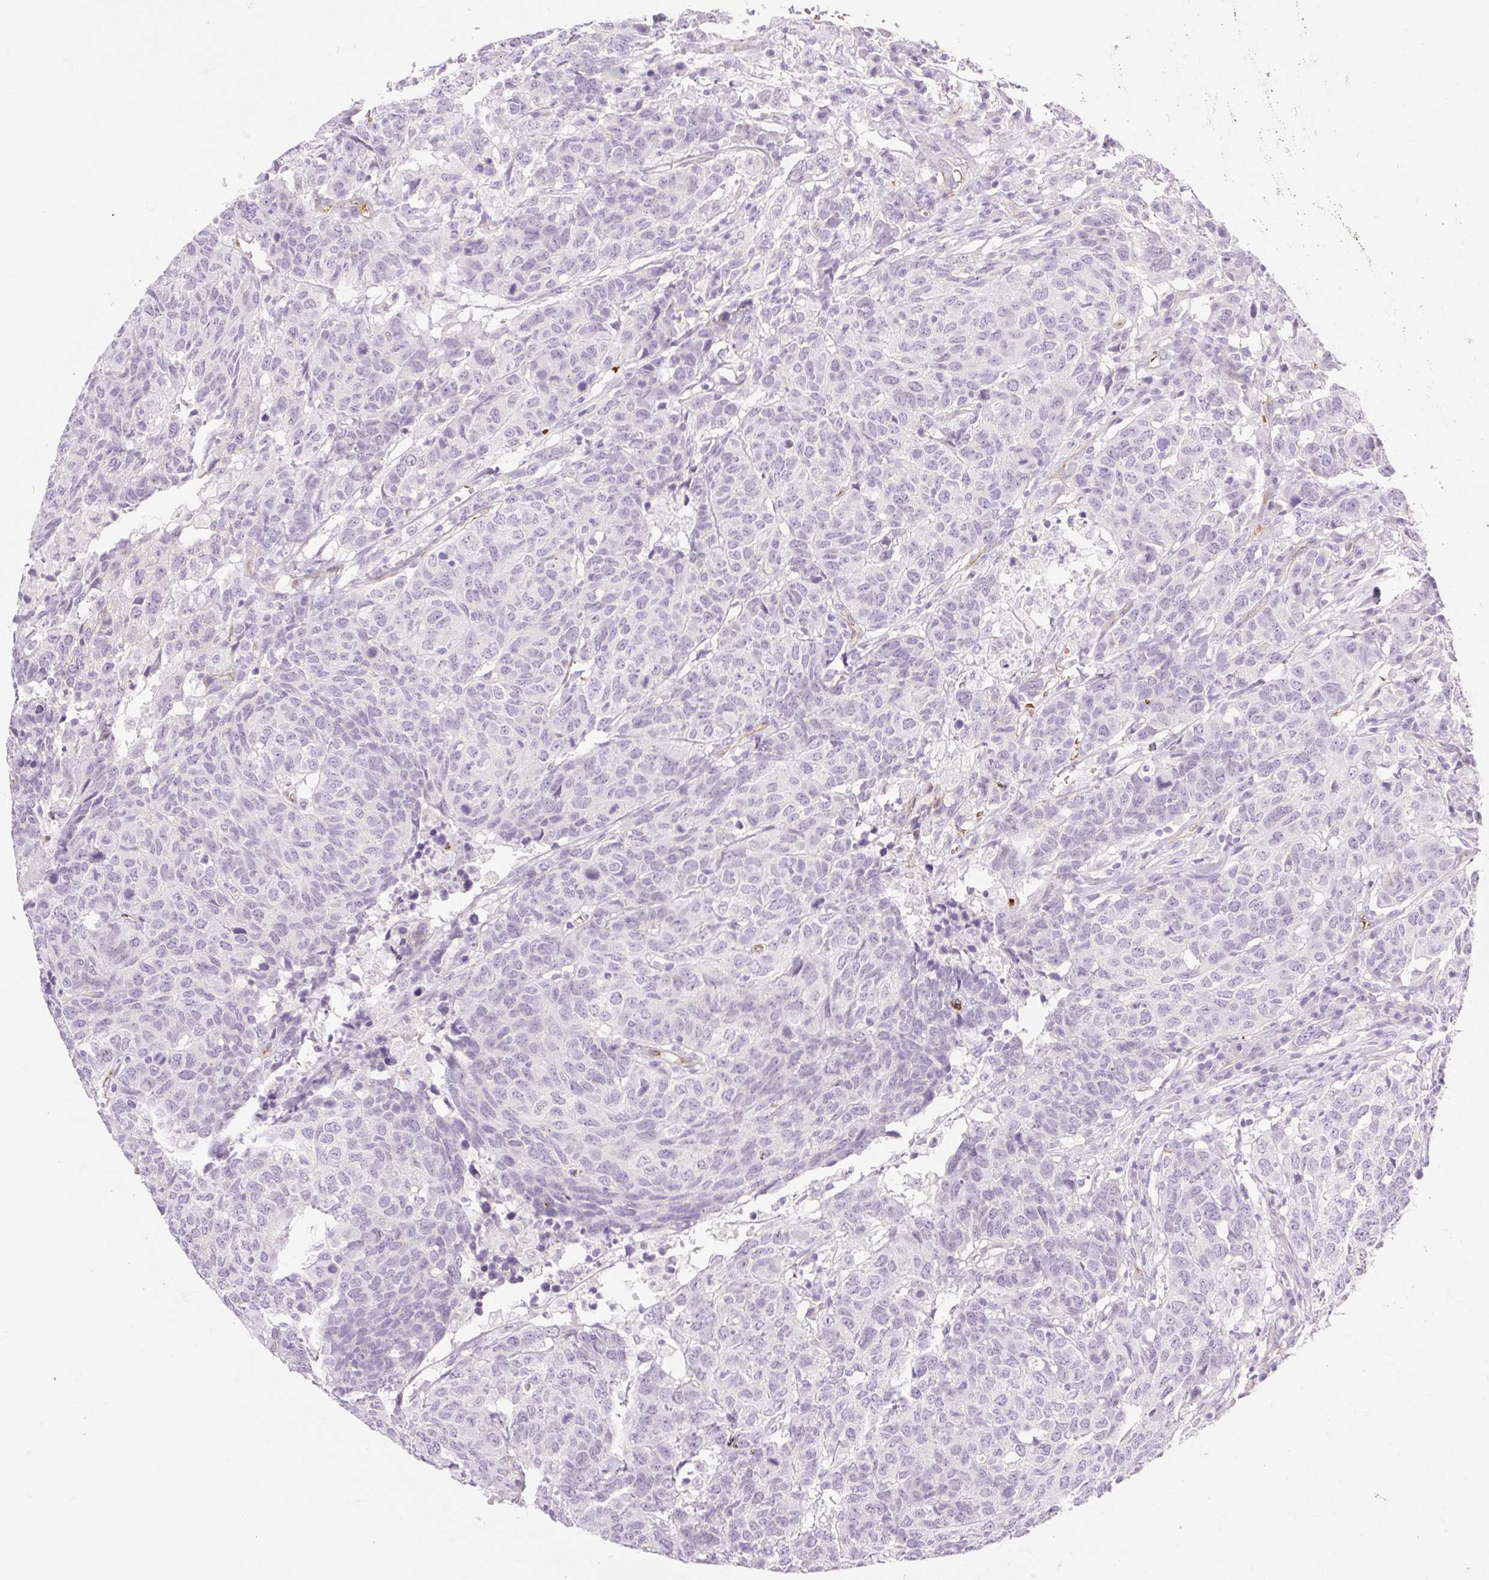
{"staining": {"intensity": "negative", "quantity": "none", "location": "none"}, "tissue": "head and neck cancer", "cell_type": "Tumor cells", "image_type": "cancer", "snomed": [{"axis": "morphology", "description": "Normal tissue, NOS"}, {"axis": "morphology", "description": "Squamous cell carcinoma, NOS"}, {"axis": "topography", "description": "Skeletal muscle"}, {"axis": "topography", "description": "Vascular tissue"}, {"axis": "topography", "description": "Peripheral nerve tissue"}, {"axis": "topography", "description": "Head-Neck"}], "caption": "Tumor cells are negative for protein expression in human head and neck cancer (squamous cell carcinoma).", "gene": "TAF1L", "patient": {"sex": "male", "age": 66}}